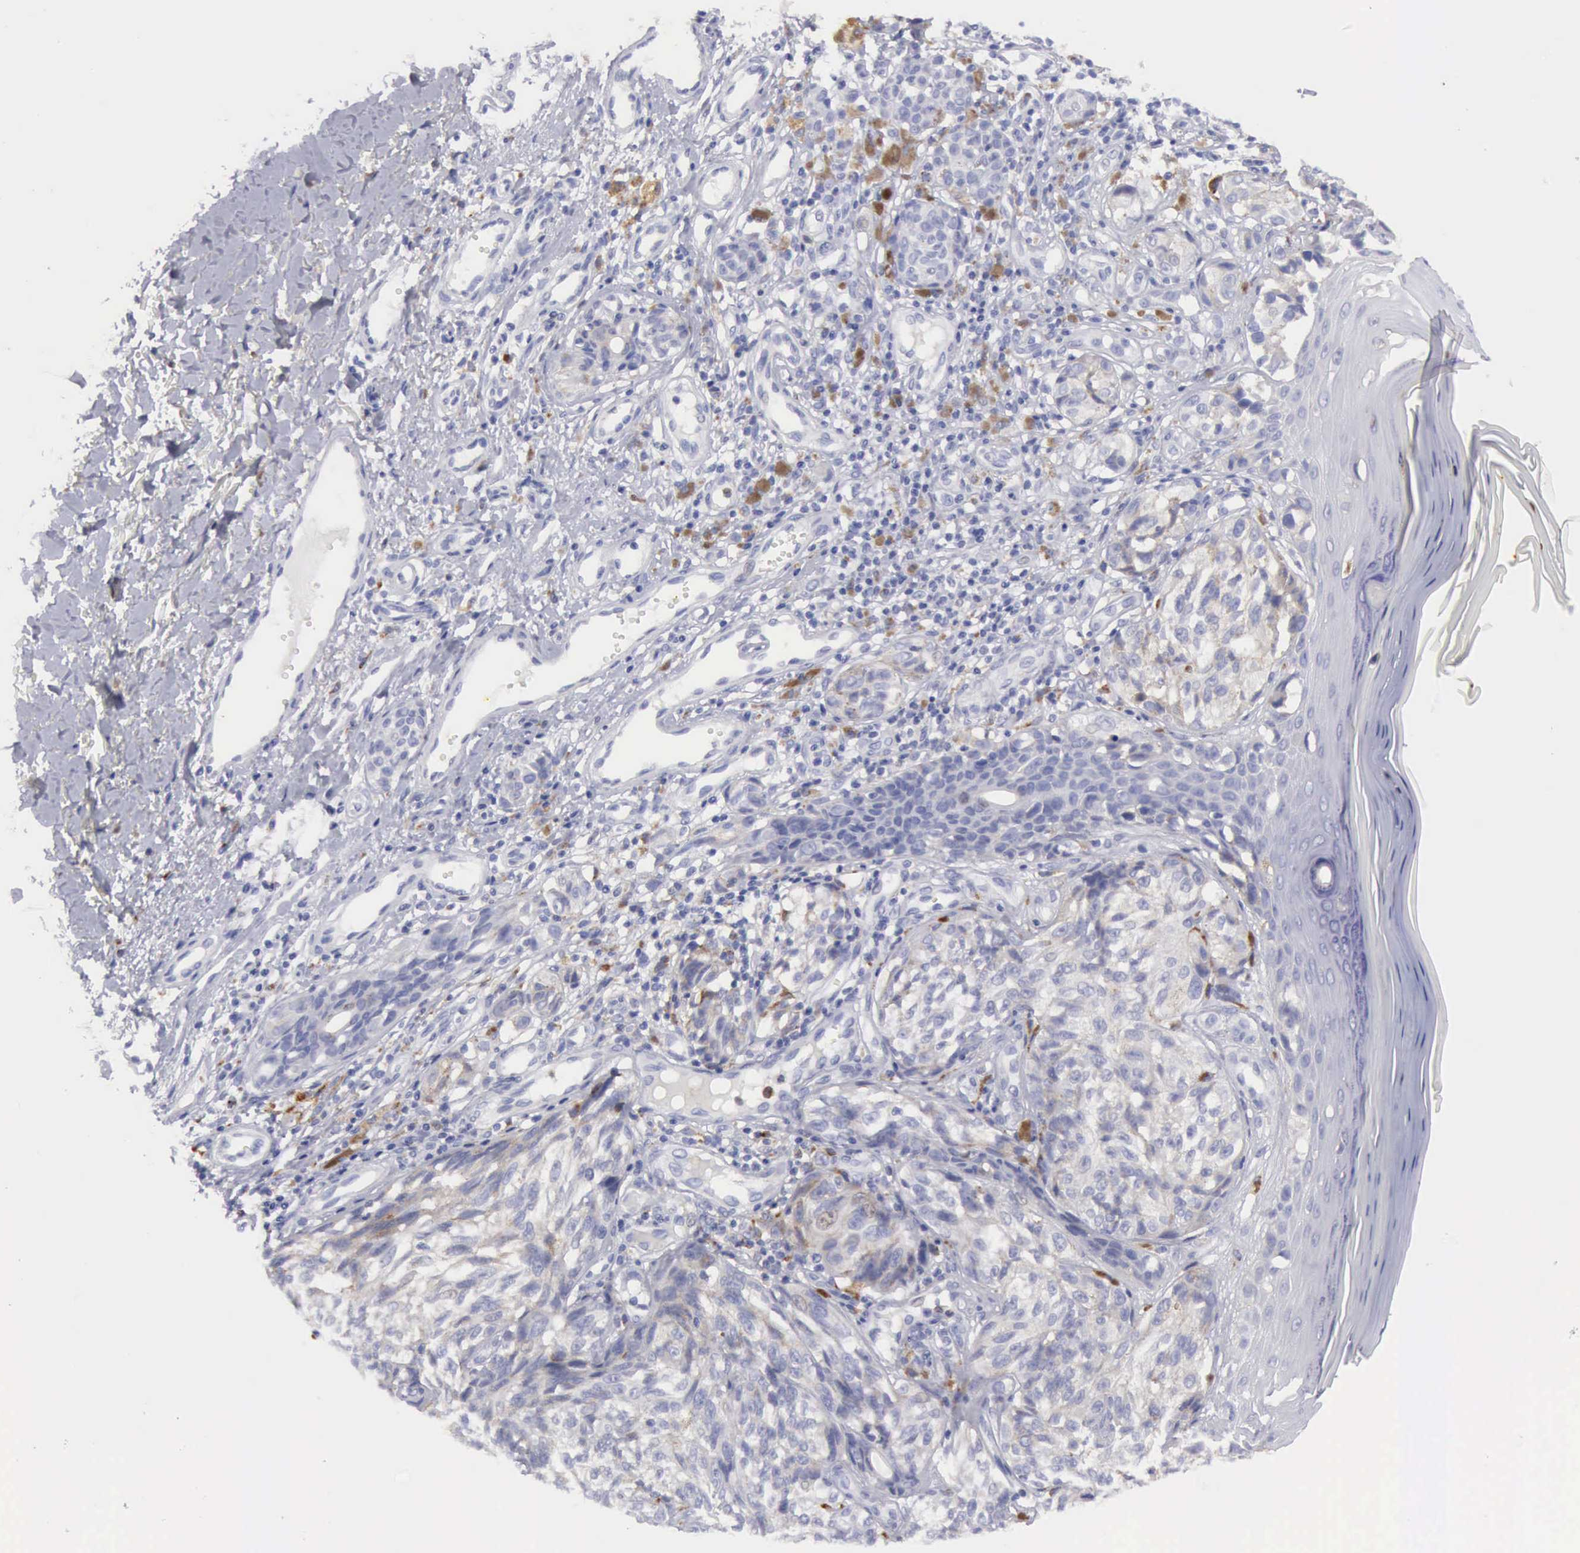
{"staining": {"intensity": "weak", "quantity": "<25%", "location": "cytoplasmic/membranous"}, "tissue": "melanoma", "cell_type": "Tumor cells", "image_type": "cancer", "snomed": [{"axis": "morphology", "description": "Malignant melanoma, NOS"}, {"axis": "topography", "description": "Skin"}], "caption": "There is no significant positivity in tumor cells of melanoma. The staining was performed using DAB to visualize the protein expression in brown, while the nuclei were stained in blue with hematoxylin (Magnification: 20x).", "gene": "CTSS", "patient": {"sex": "male", "age": 67}}